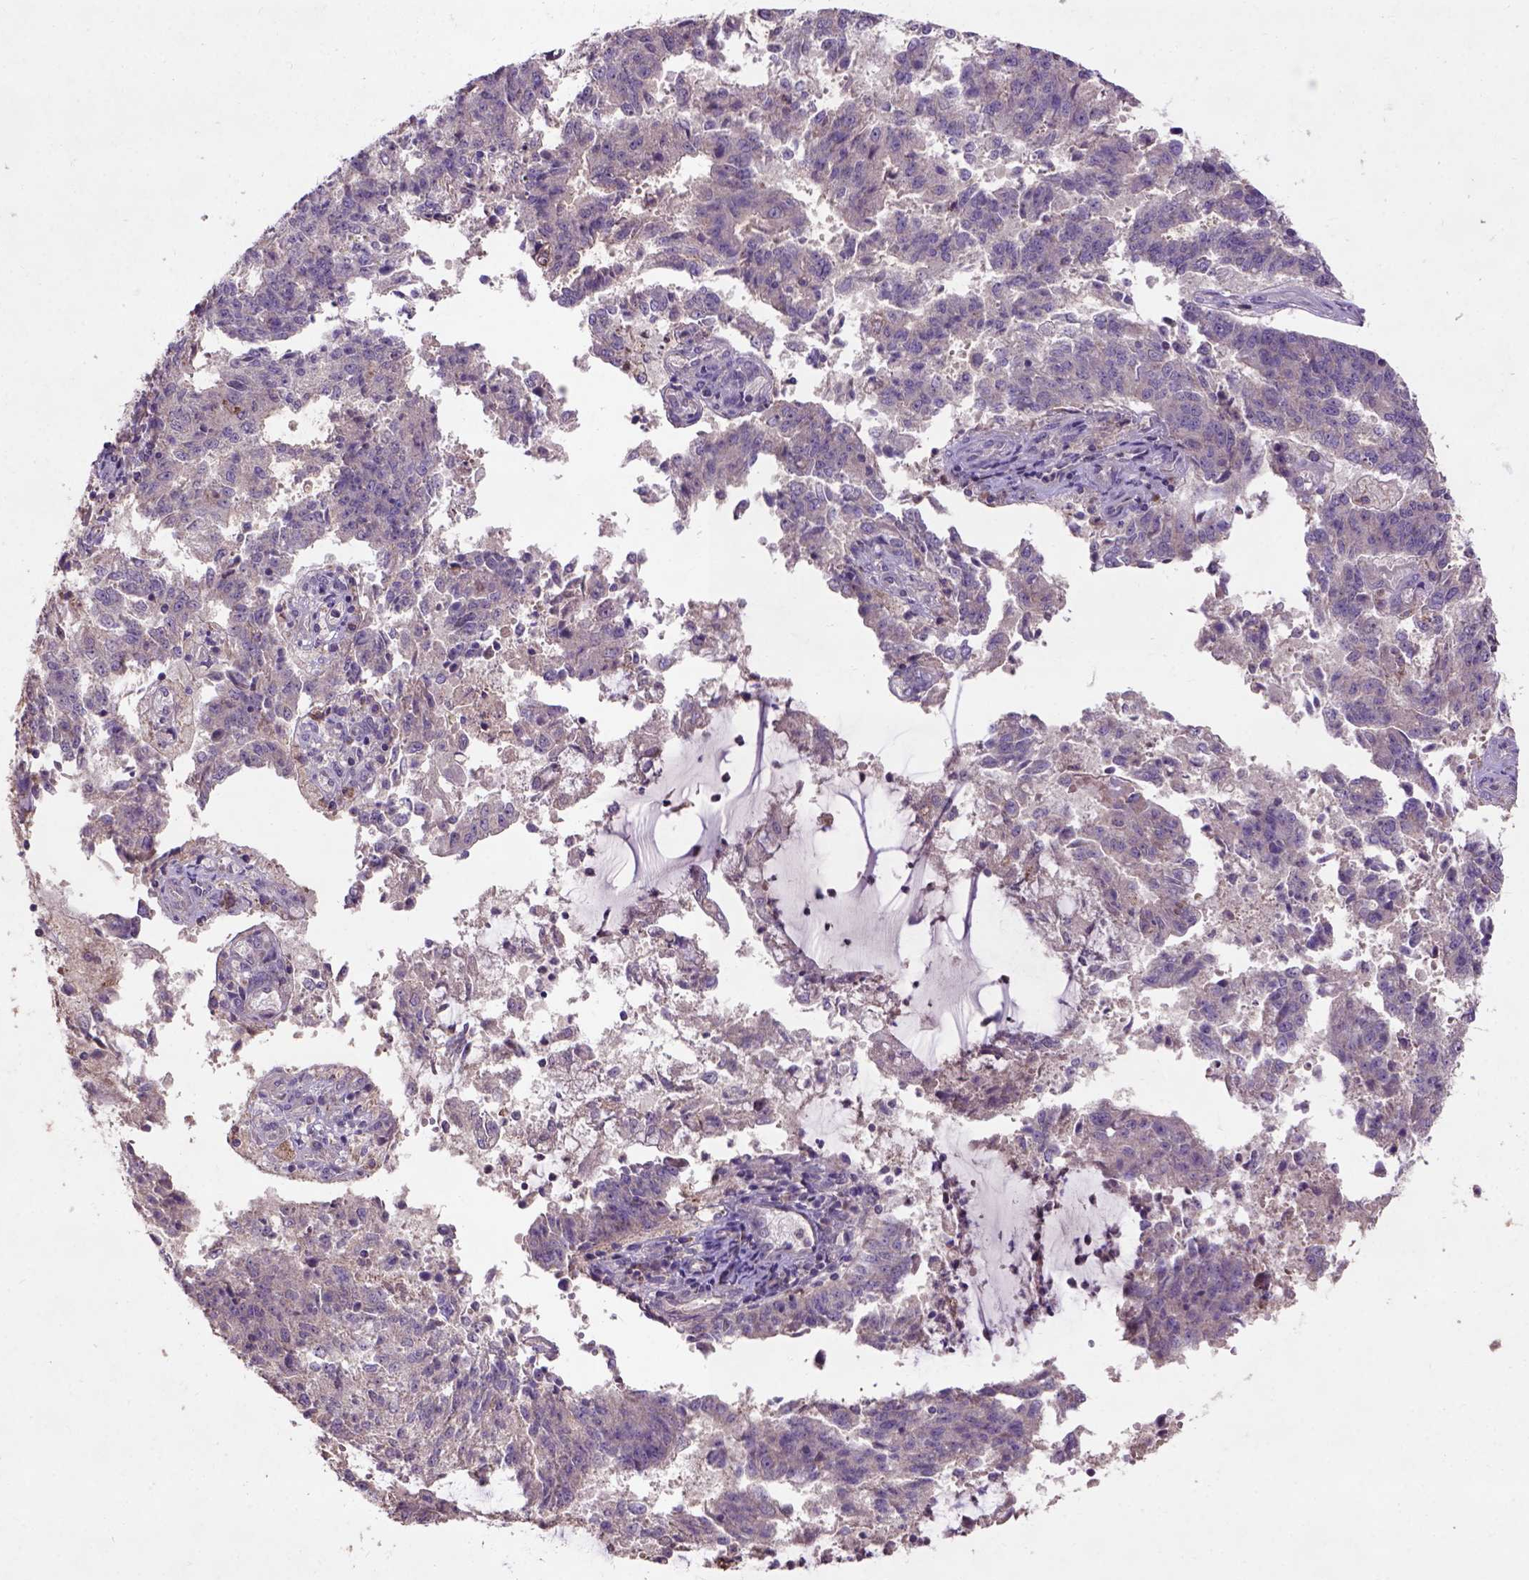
{"staining": {"intensity": "negative", "quantity": "none", "location": "none"}, "tissue": "endometrial cancer", "cell_type": "Tumor cells", "image_type": "cancer", "snomed": [{"axis": "morphology", "description": "Adenocarcinoma, NOS"}, {"axis": "topography", "description": "Endometrium"}], "caption": "Tumor cells show no significant staining in endometrial cancer (adenocarcinoma). (Stains: DAB immunohistochemistry (IHC) with hematoxylin counter stain, Microscopy: brightfield microscopy at high magnification).", "gene": "KBTBD8", "patient": {"sex": "female", "age": 82}}